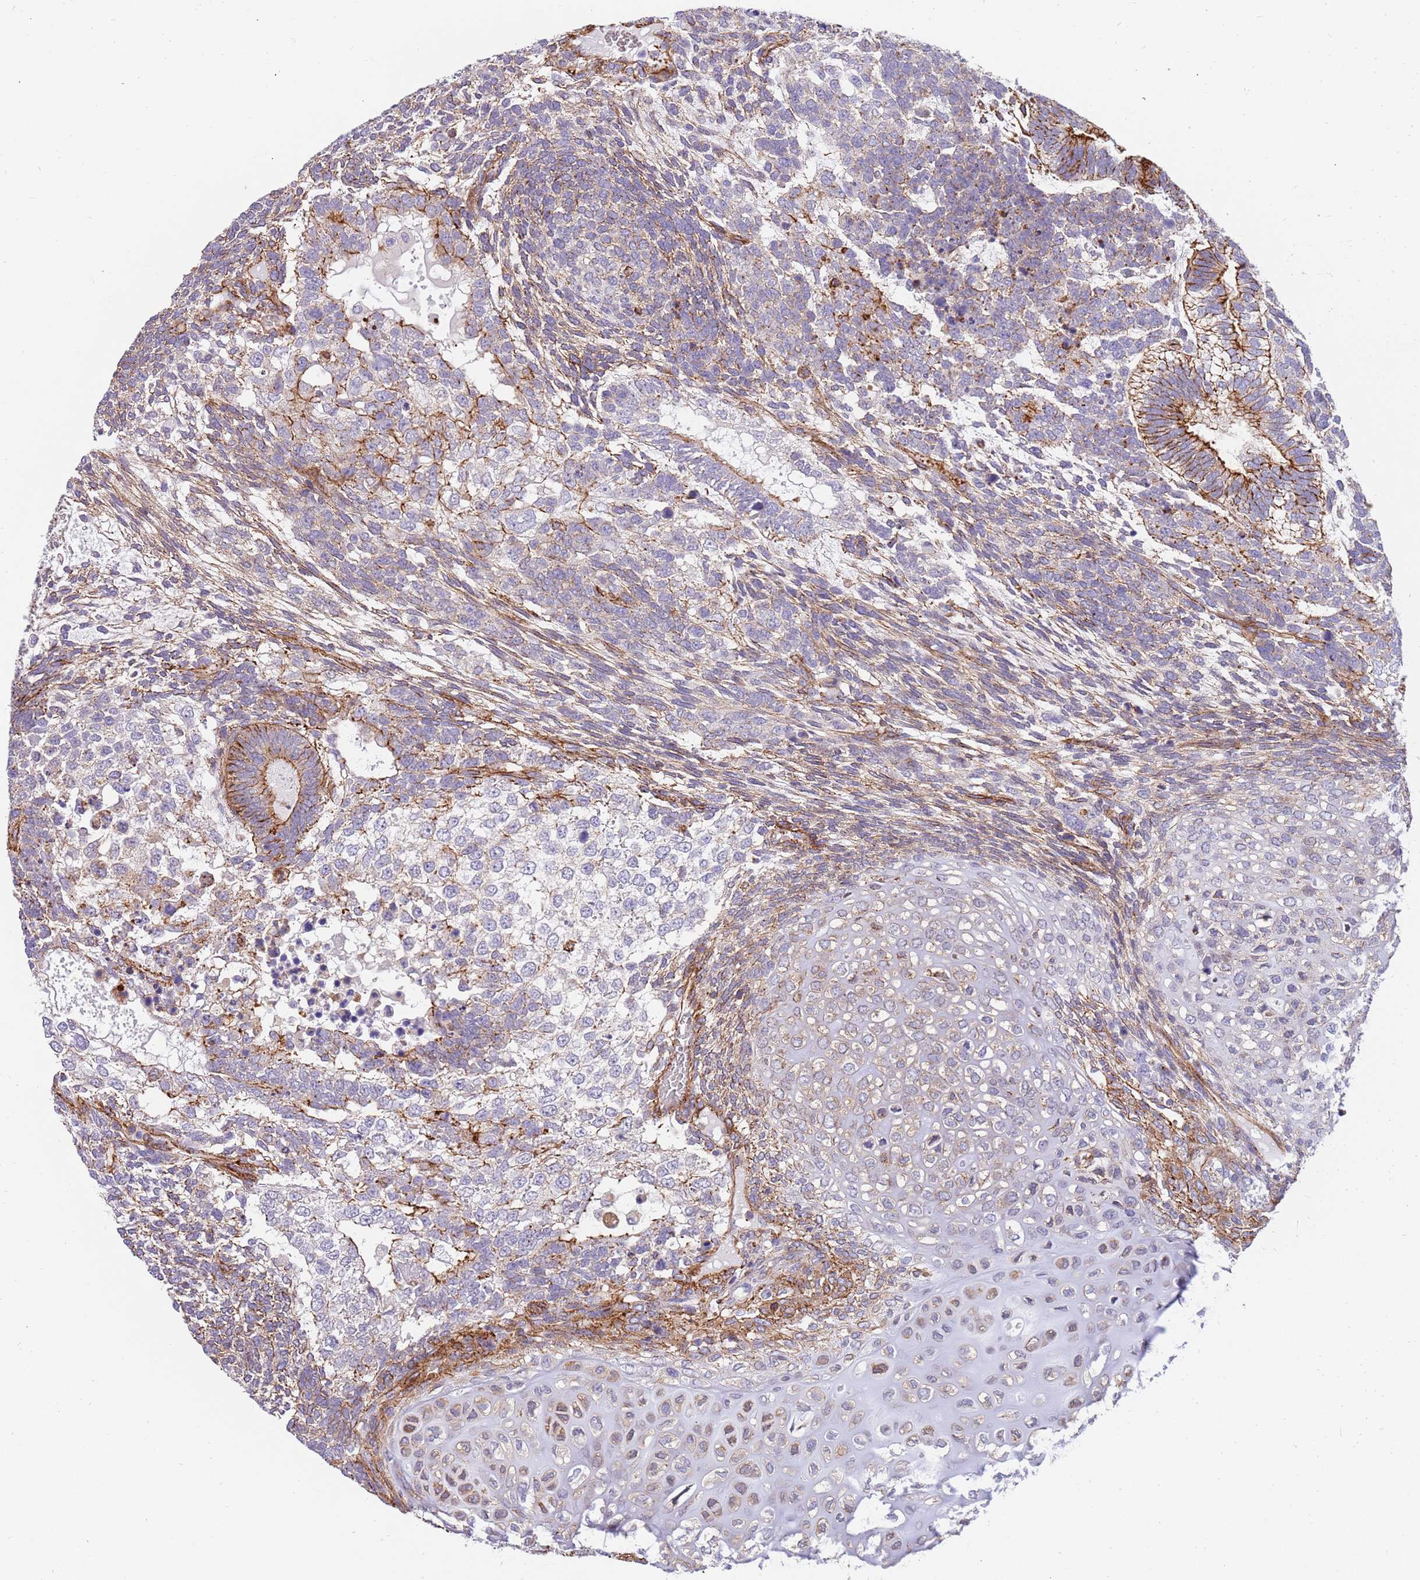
{"staining": {"intensity": "strong", "quantity": "25%-75%", "location": "cytoplasmic/membranous"}, "tissue": "testis cancer", "cell_type": "Tumor cells", "image_type": "cancer", "snomed": [{"axis": "morphology", "description": "Carcinoma, Embryonal, NOS"}, {"axis": "topography", "description": "Testis"}], "caption": "Tumor cells show high levels of strong cytoplasmic/membranous expression in approximately 25%-75% of cells in human embryonal carcinoma (testis).", "gene": "GFRAL", "patient": {"sex": "male", "age": 23}}